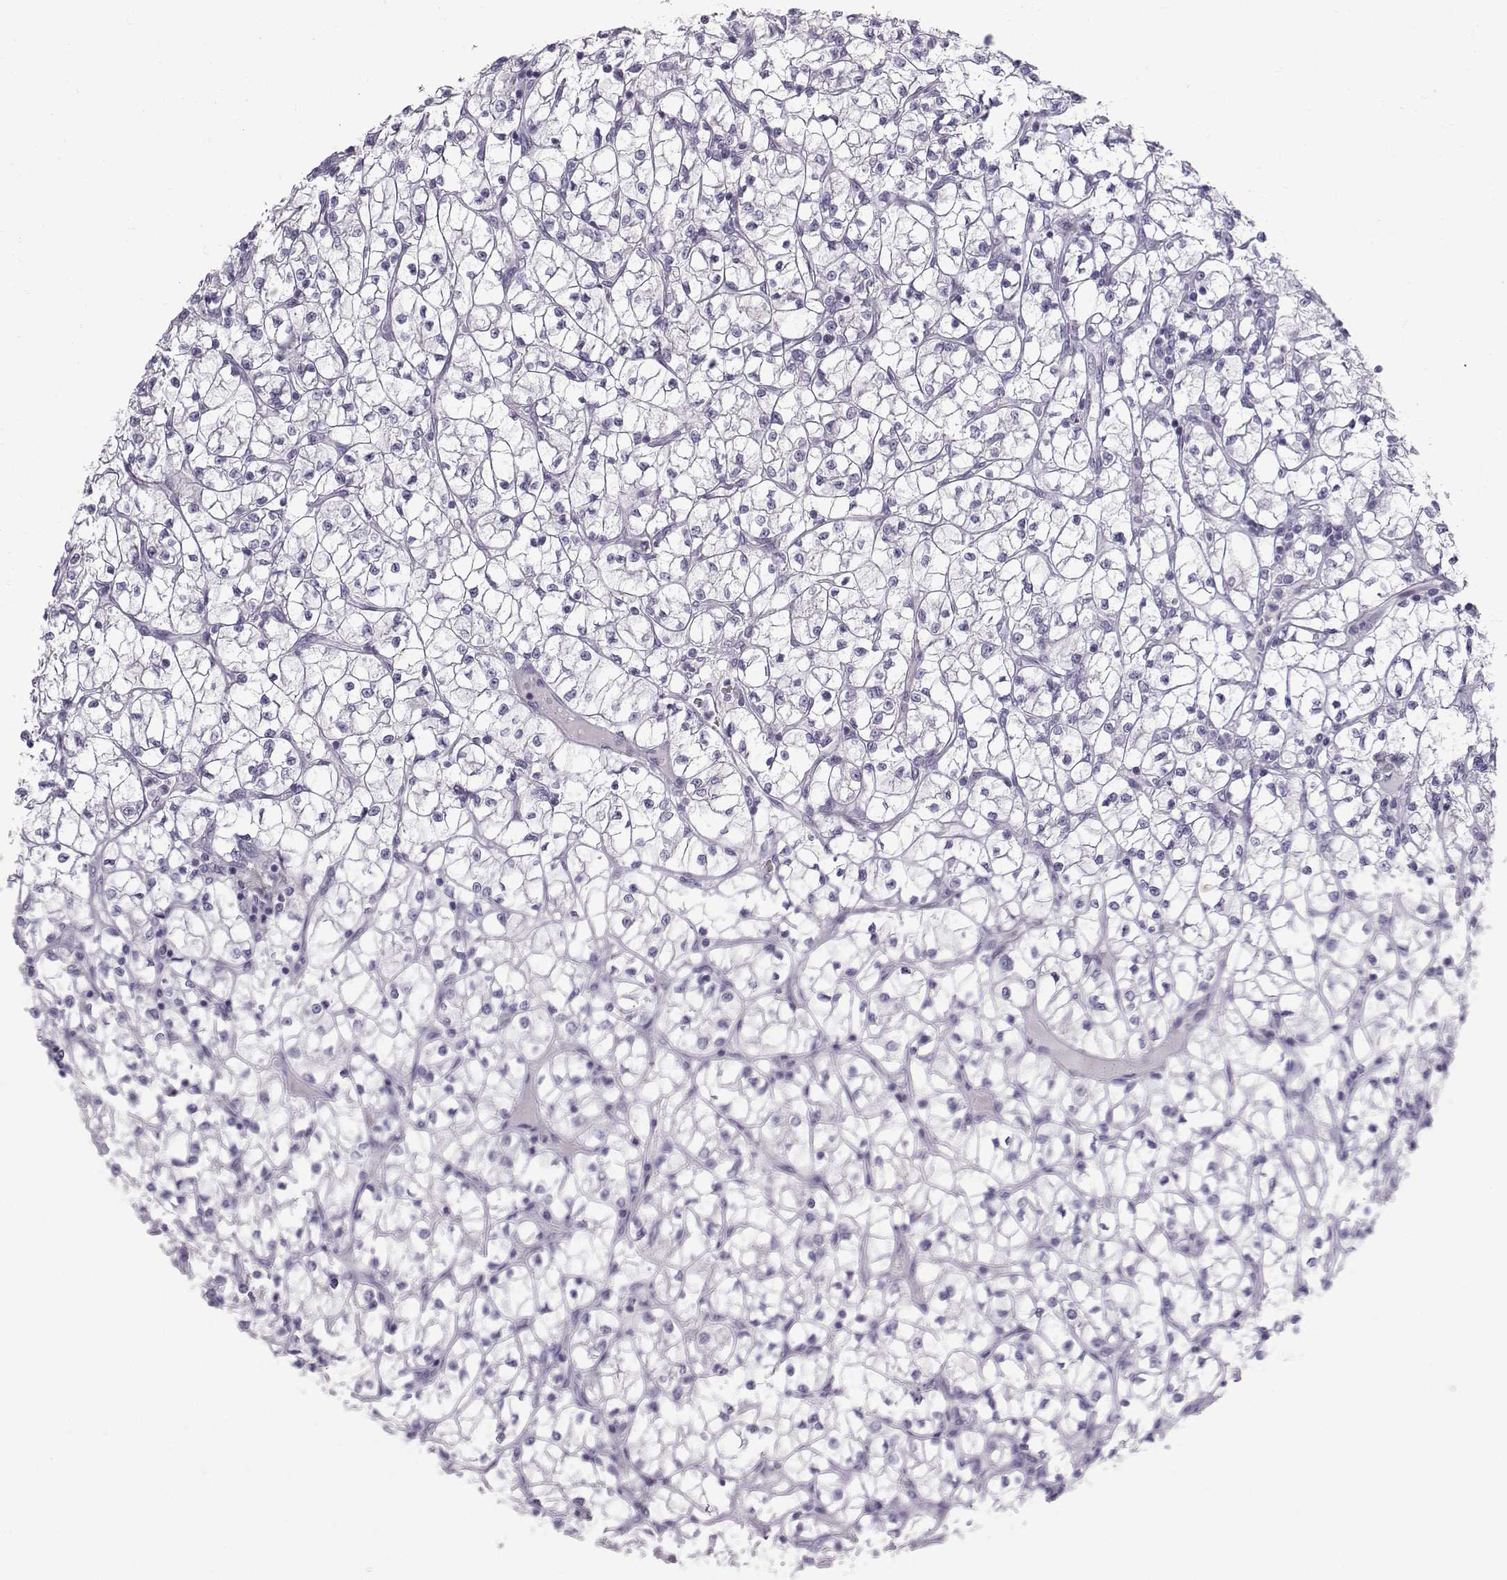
{"staining": {"intensity": "negative", "quantity": "none", "location": "none"}, "tissue": "renal cancer", "cell_type": "Tumor cells", "image_type": "cancer", "snomed": [{"axis": "morphology", "description": "Adenocarcinoma, NOS"}, {"axis": "topography", "description": "Kidney"}], "caption": "An image of renal cancer stained for a protein shows no brown staining in tumor cells.", "gene": "DMRT3", "patient": {"sex": "female", "age": 64}}